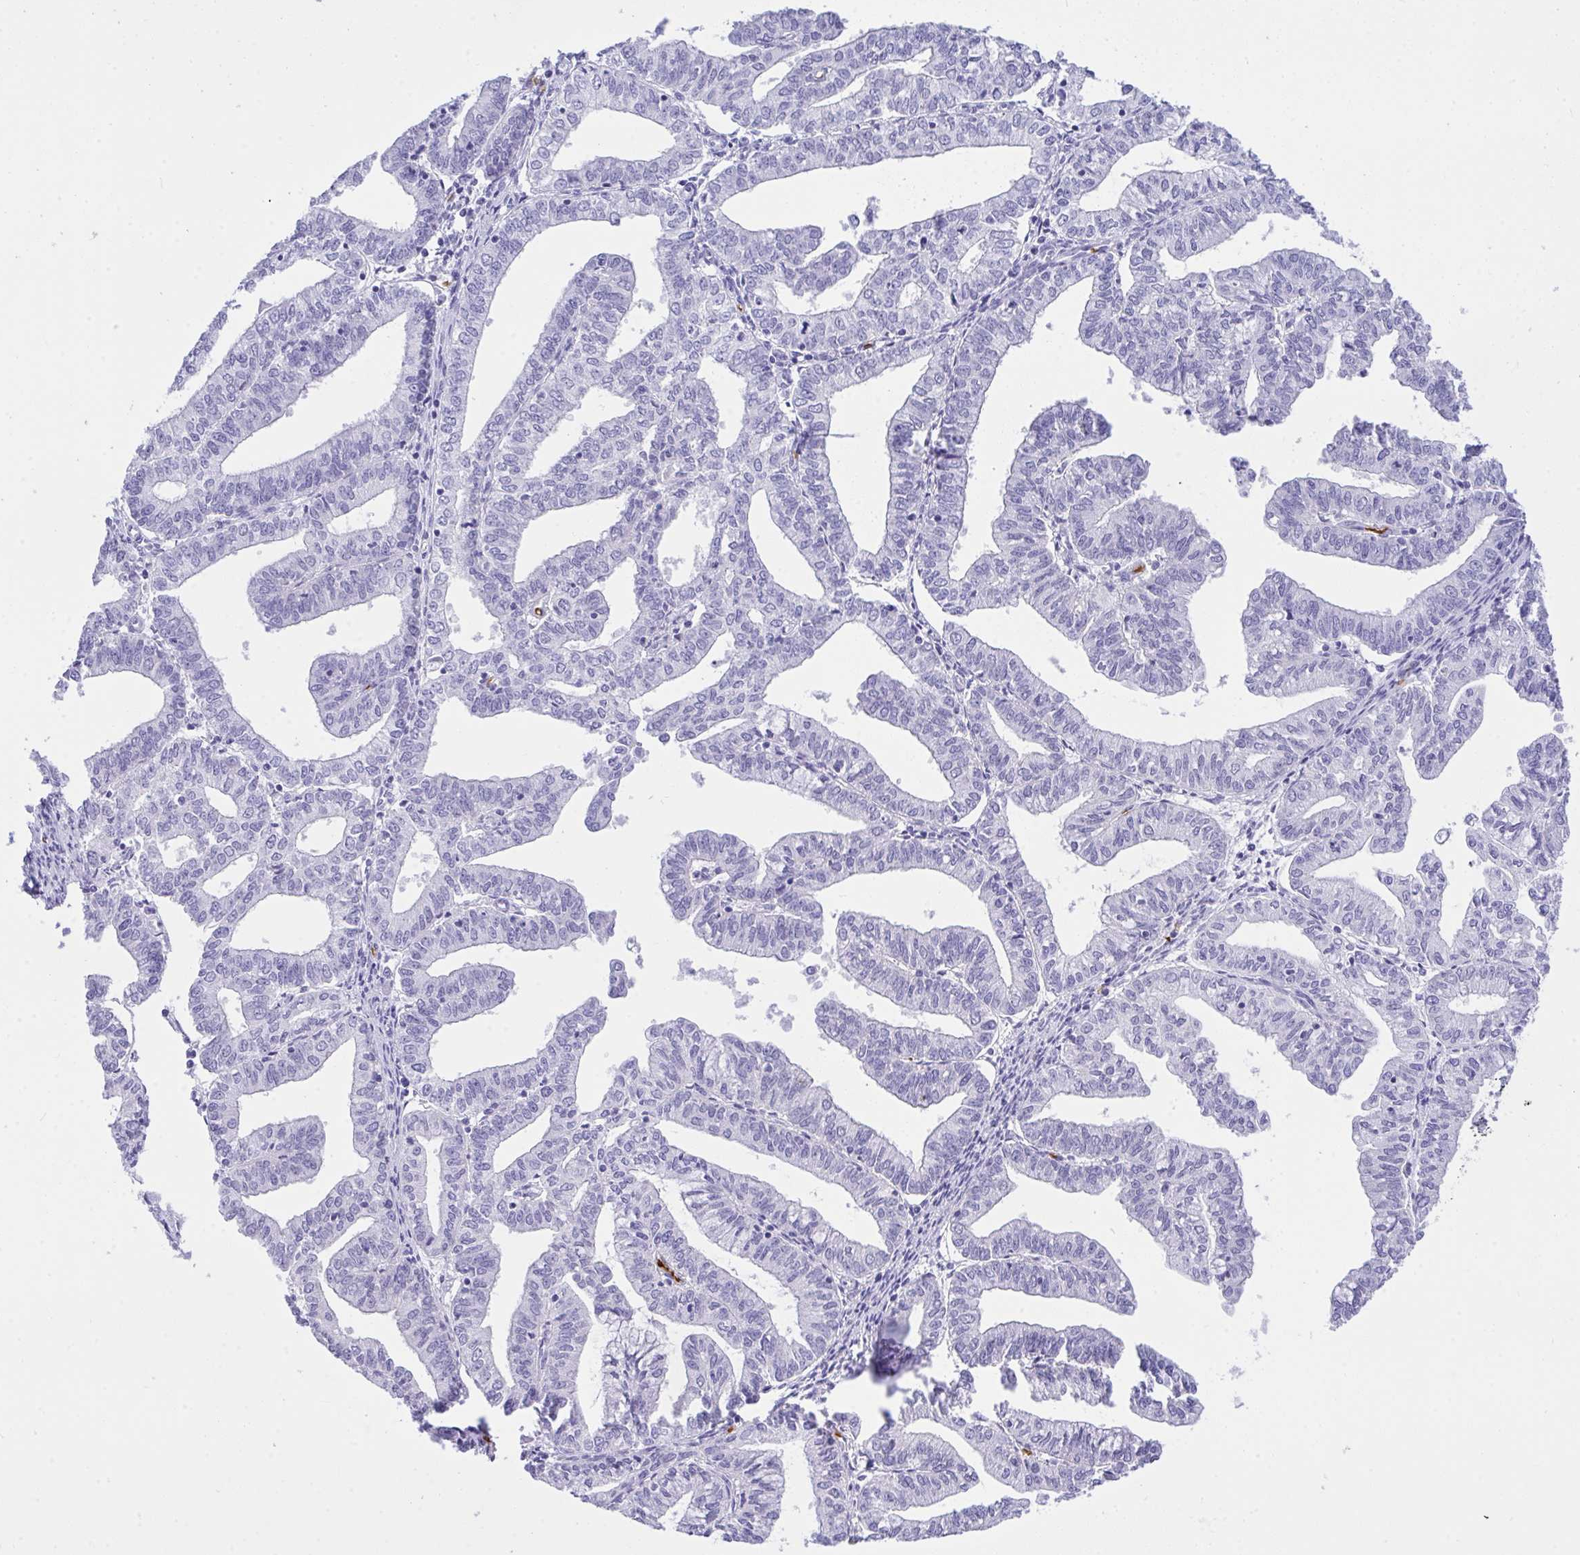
{"staining": {"intensity": "negative", "quantity": "none", "location": "none"}, "tissue": "endometrial cancer", "cell_type": "Tumor cells", "image_type": "cancer", "snomed": [{"axis": "morphology", "description": "Adenocarcinoma, NOS"}, {"axis": "topography", "description": "Endometrium"}], "caption": "Immunohistochemistry (IHC) micrograph of endometrial adenocarcinoma stained for a protein (brown), which demonstrates no staining in tumor cells.", "gene": "ANK1", "patient": {"sex": "female", "age": 61}}